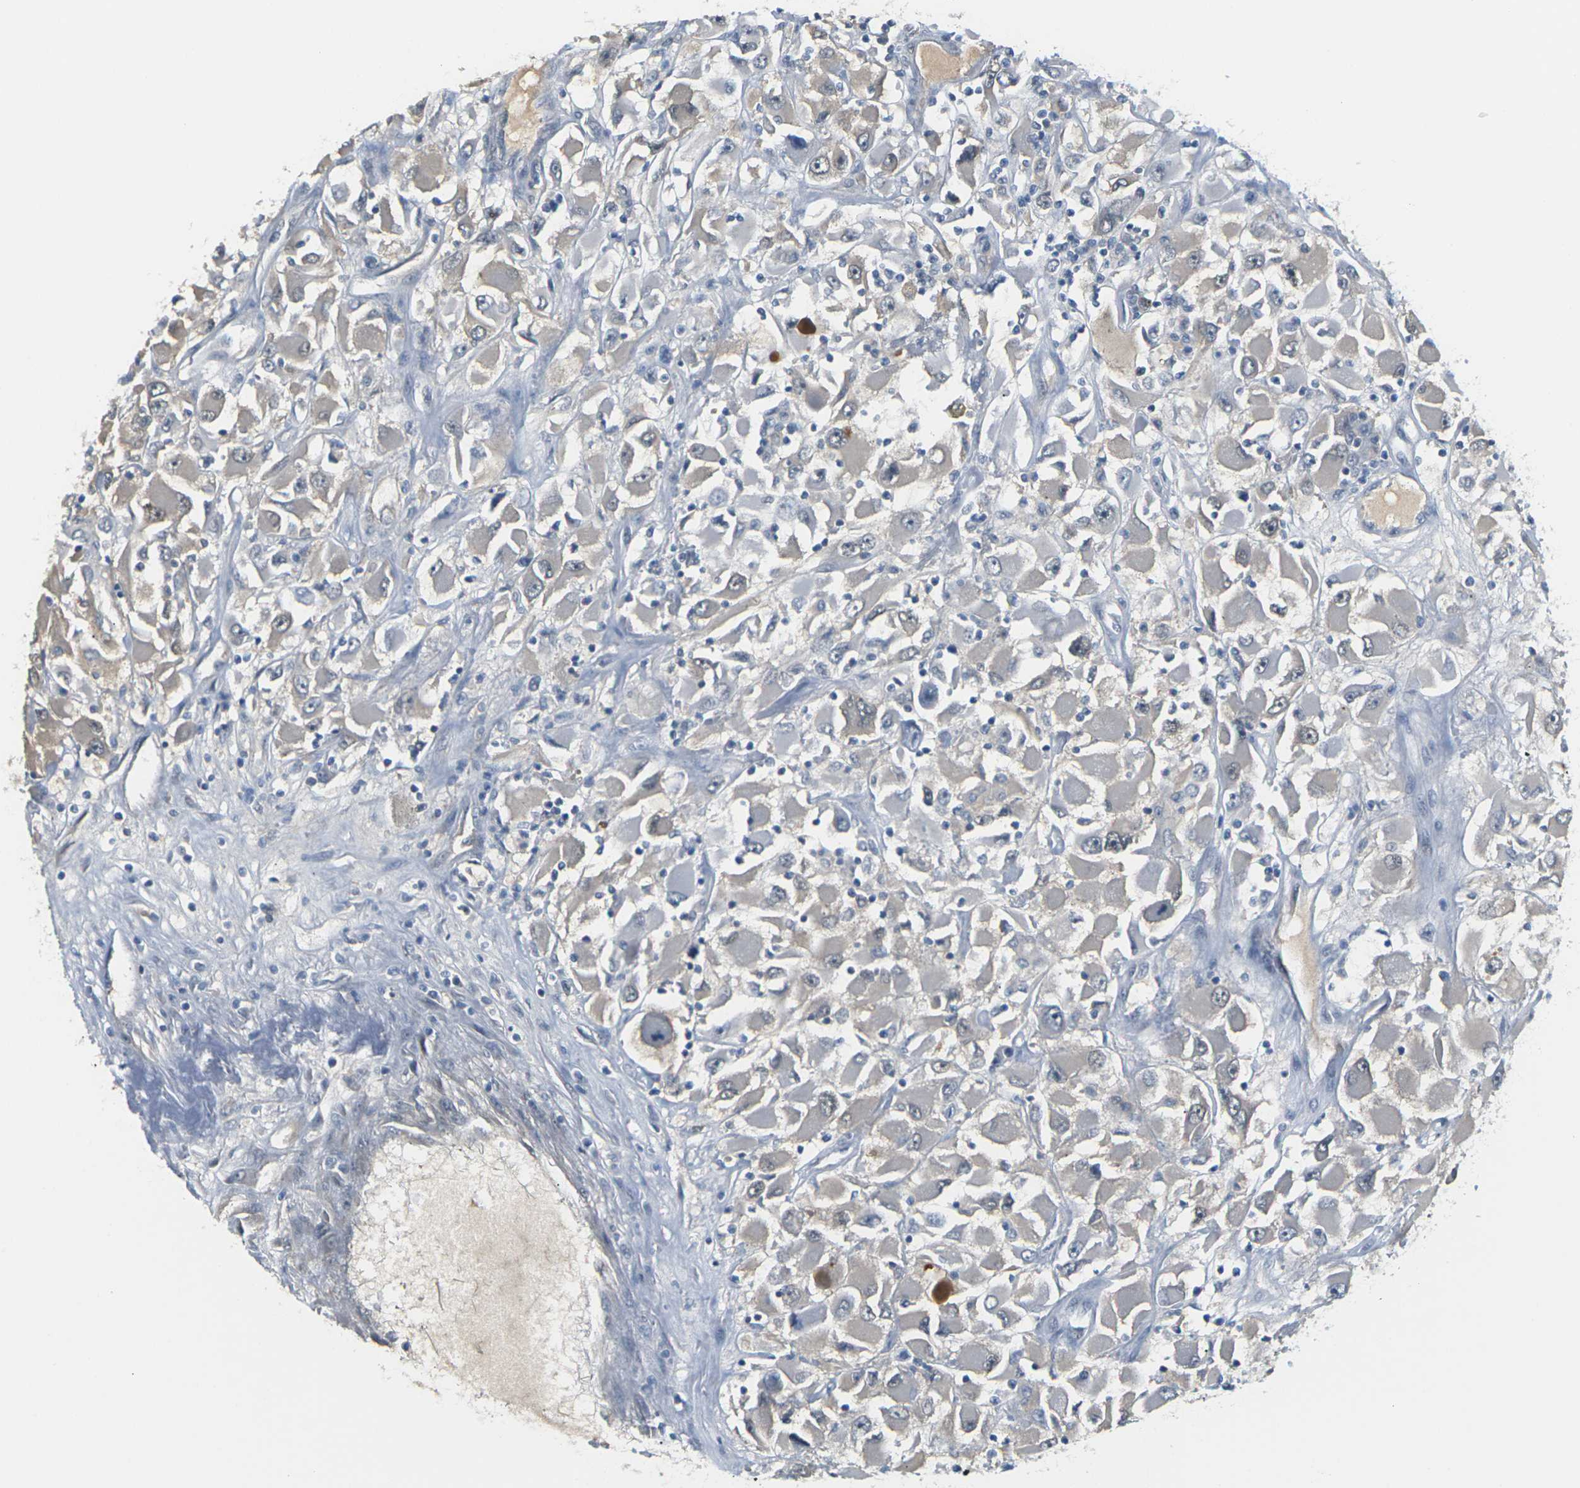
{"staining": {"intensity": "negative", "quantity": "none", "location": "none"}, "tissue": "renal cancer", "cell_type": "Tumor cells", "image_type": "cancer", "snomed": [{"axis": "morphology", "description": "Adenocarcinoma, NOS"}, {"axis": "topography", "description": "Kidney"}], "caption": "Immunohistochemistry (IHC) image of neoplastic tissue: human renal cancer (adenocarcinoma) stained with DAB (3,3'-diaminobenzidine) exhibits no significant protein expression in tumor cells. The staining was performed using DAB (3,3'-diaminobenzidine) to visualize the protein expression in brown, while the nuclei were stained in blue with hematoxylin (Magnification: 20x).", "gene": "PKP2", "patient": {"sex": "female", "age": 52}}